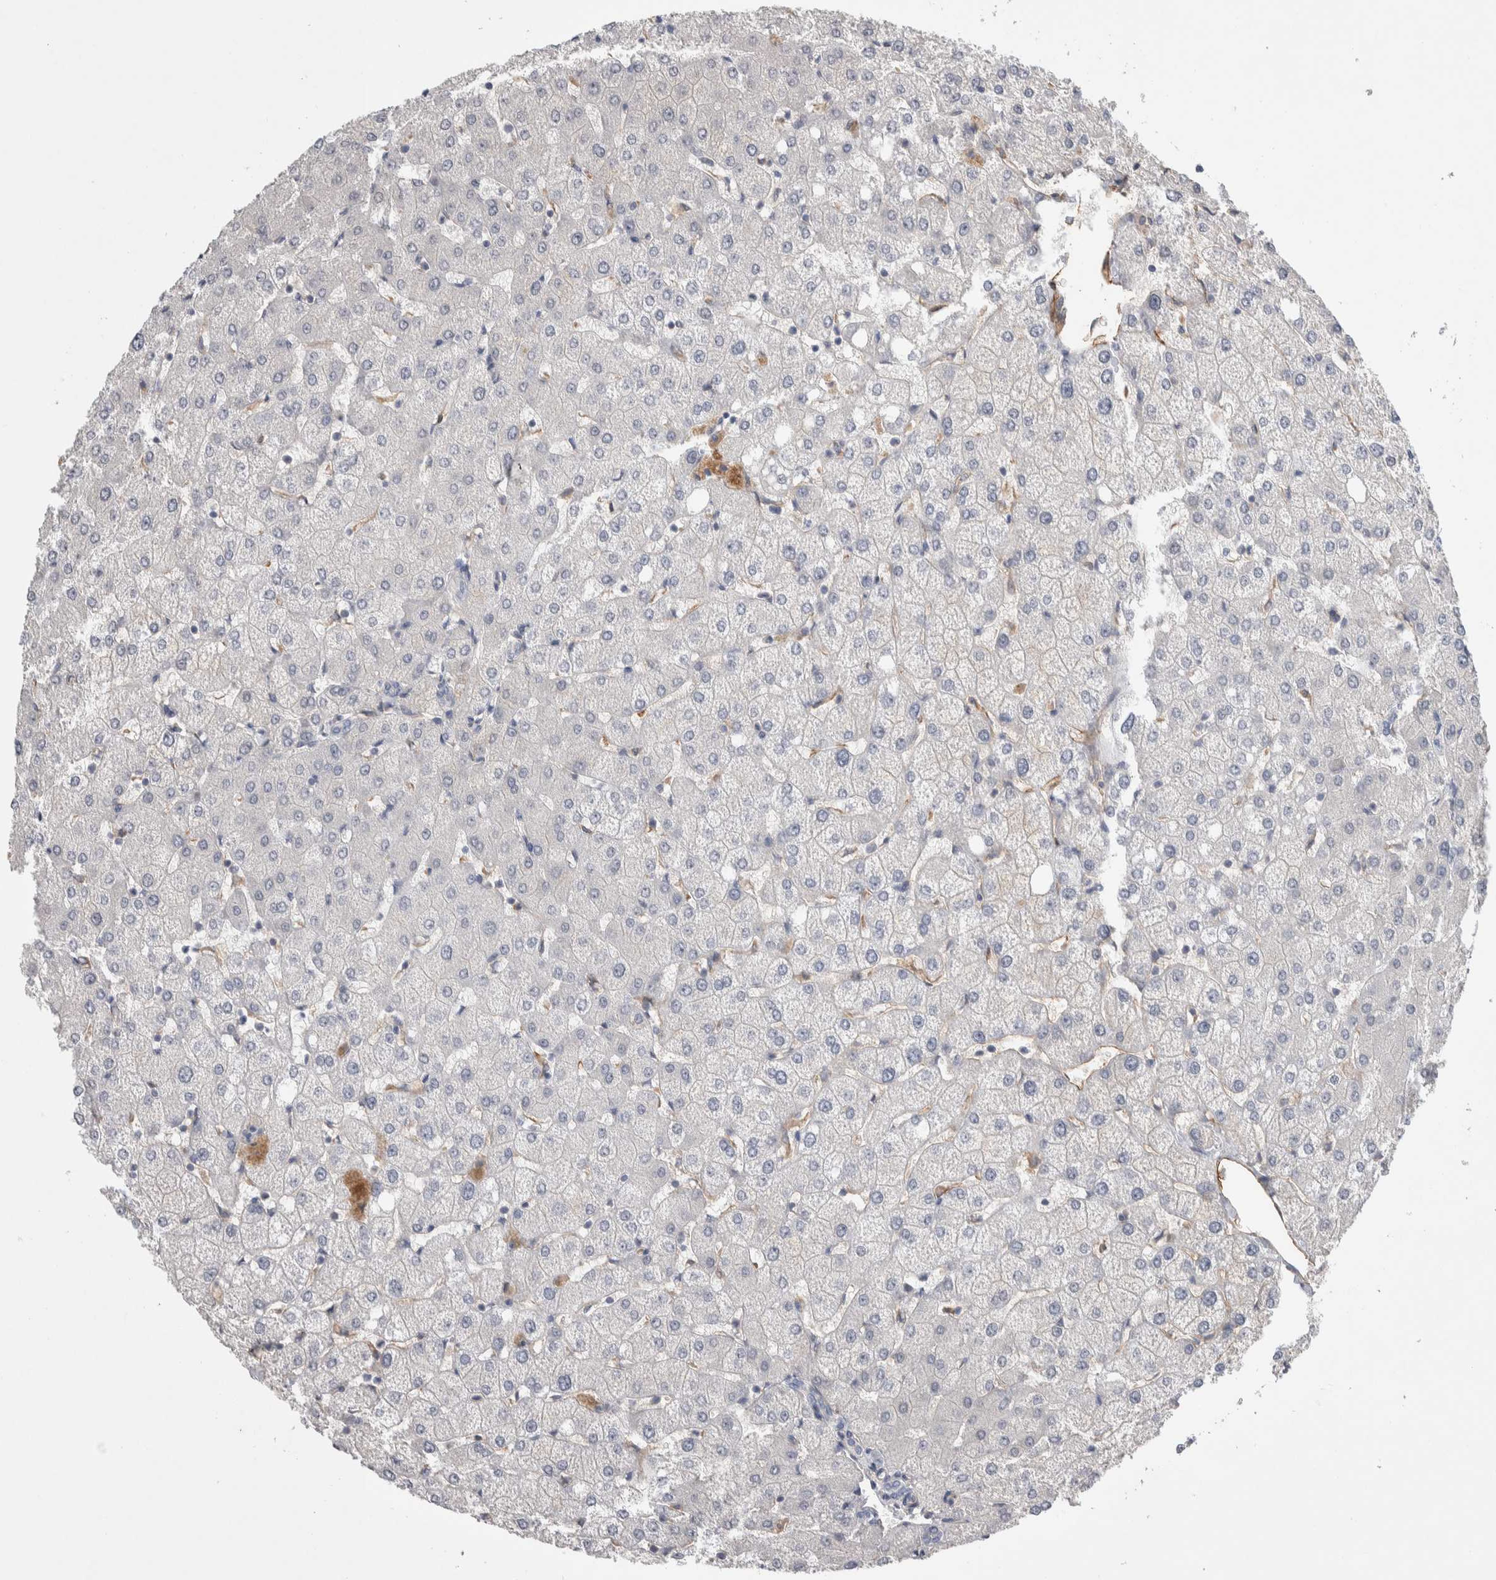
{"staining": {"intensity": "negative", "quantity": "none", "location": "none"}, "tissue": "liver", "cell_type": "Cholangiocytes", "image_type": "normal", "snomed": [{"axis": "morphology", "description": "Normal tissue, NOS"}, {"axis": "topography", "description": "Liver"}], "caption": "This is a photomicrograph of immunohistochemistry (IHC) staining of benign liver, which shows no positivity in cholangiocytes. (Stains: DAB immunohistochemistry with hematoxylin counter stain, Microscopy: brightfield microscopy at high magnification).", "gene": "CEP131", "patient": {"sex": "female", "age": 54}}